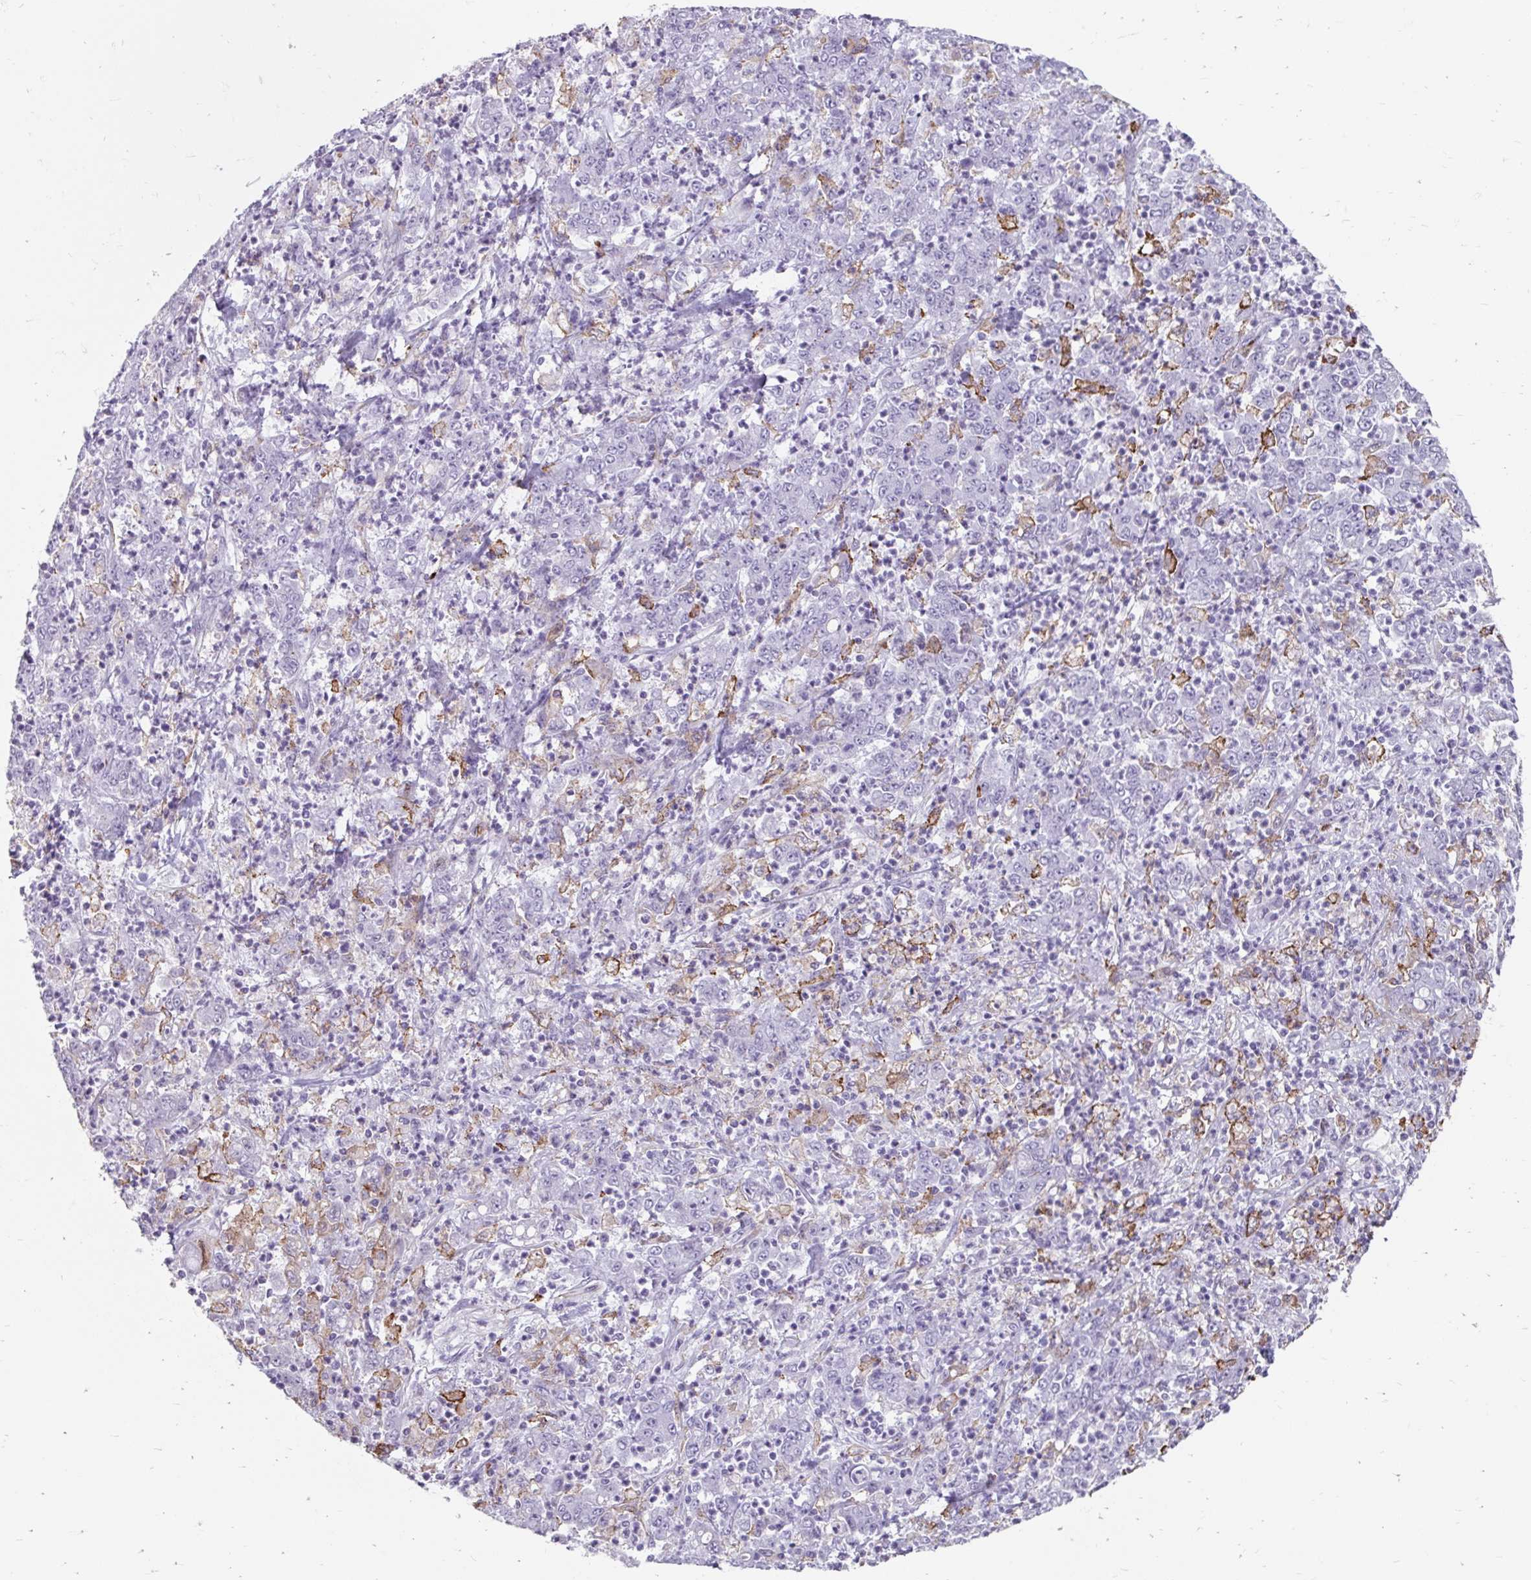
{"staining": {"intensity": "negative", "quantity": "none", "location": "none"}, "tissue": "stomach cancer", "cell_type": "Tumor cells", "image_type": "cancer", "snomed": [{"axis": "morphology", "description": "Adenocarcinoma, NOS"}, {"axis": "topography", "description": "Stomach, lower"}], "caption": "High power microscopy micrograph of an immunohistochemistry photomicrograph of adenocarcinoma (stomach), revealing no significant positivity in tumor cells. (Stains: DAB (3,3'-diaminobenzidine) immunohistochemistry with hematoxylin counter stain, Microscopy: brightfield microscopy at high magnification).", "gene": "CD163", "patient": {"sex": "female", "age": 71}}